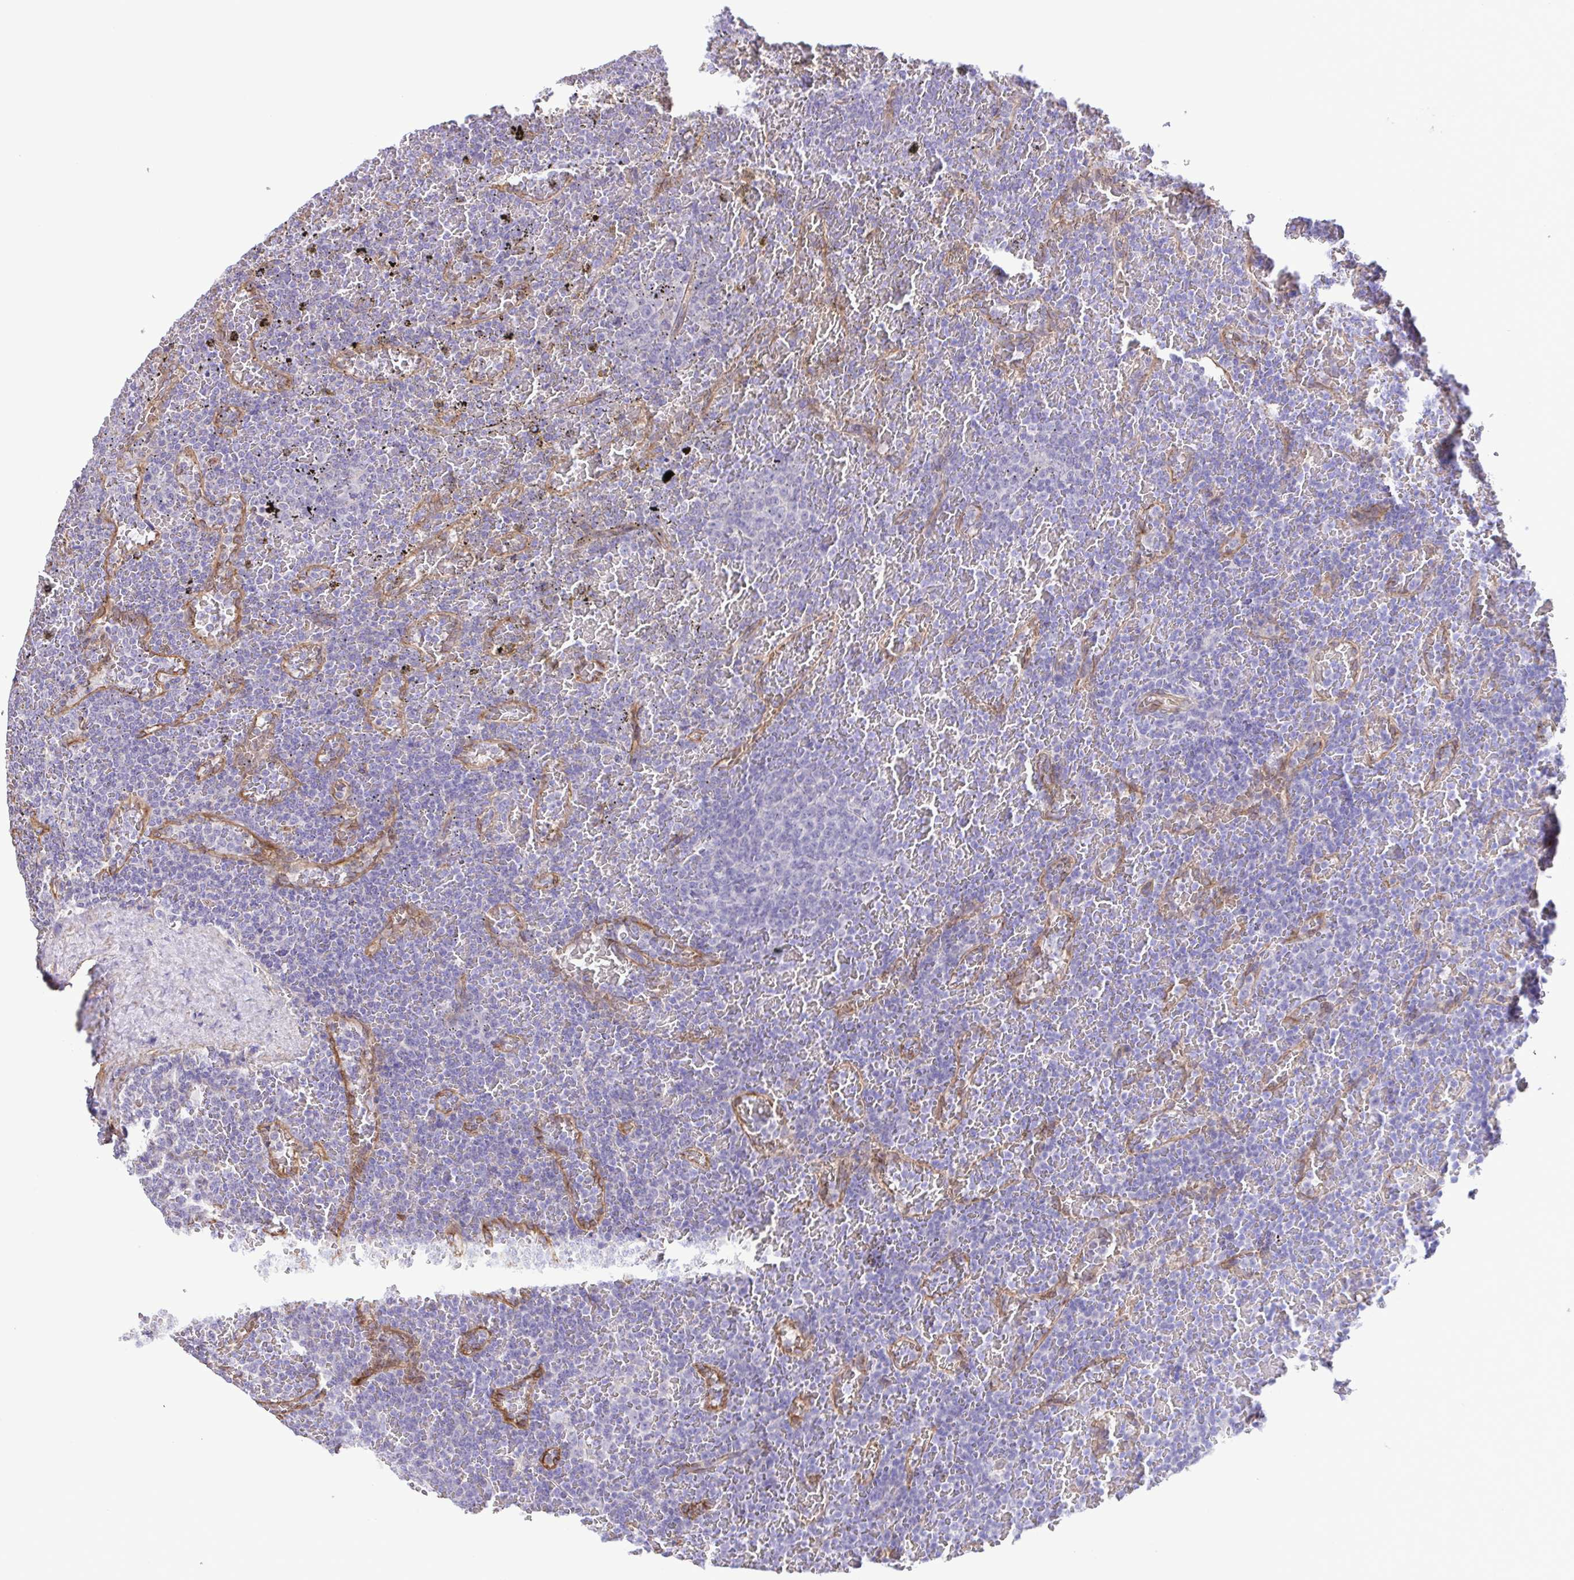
{"staining": {"intensity": "negative", "quantity": "none", "location": "none"}, "tissue": "lymphoma", "cell_type": "Tumor cells", "image_type": "cancer", "snomed": [{"axis": "morphology", "description": "Malignant lymphoma, non-Hodgkin's type, Low grade"}, {"axis": "topography", "description": "Spleen"}], "caption": "IHC image of neoplastic tissue: low-grade malignant lymphoma, non-Hodgkin's type stained with DAB (3,3'-diaminobenzidine) demonstrates no significant protein staining in tumor cells. (Brightfield microscopy of DAB (3,3'-diaminobenzidine) immunohistochemistry (IHC) at high magnification).", "gene": "FLT1", "patient": {"sex": "female", "age": 77}}